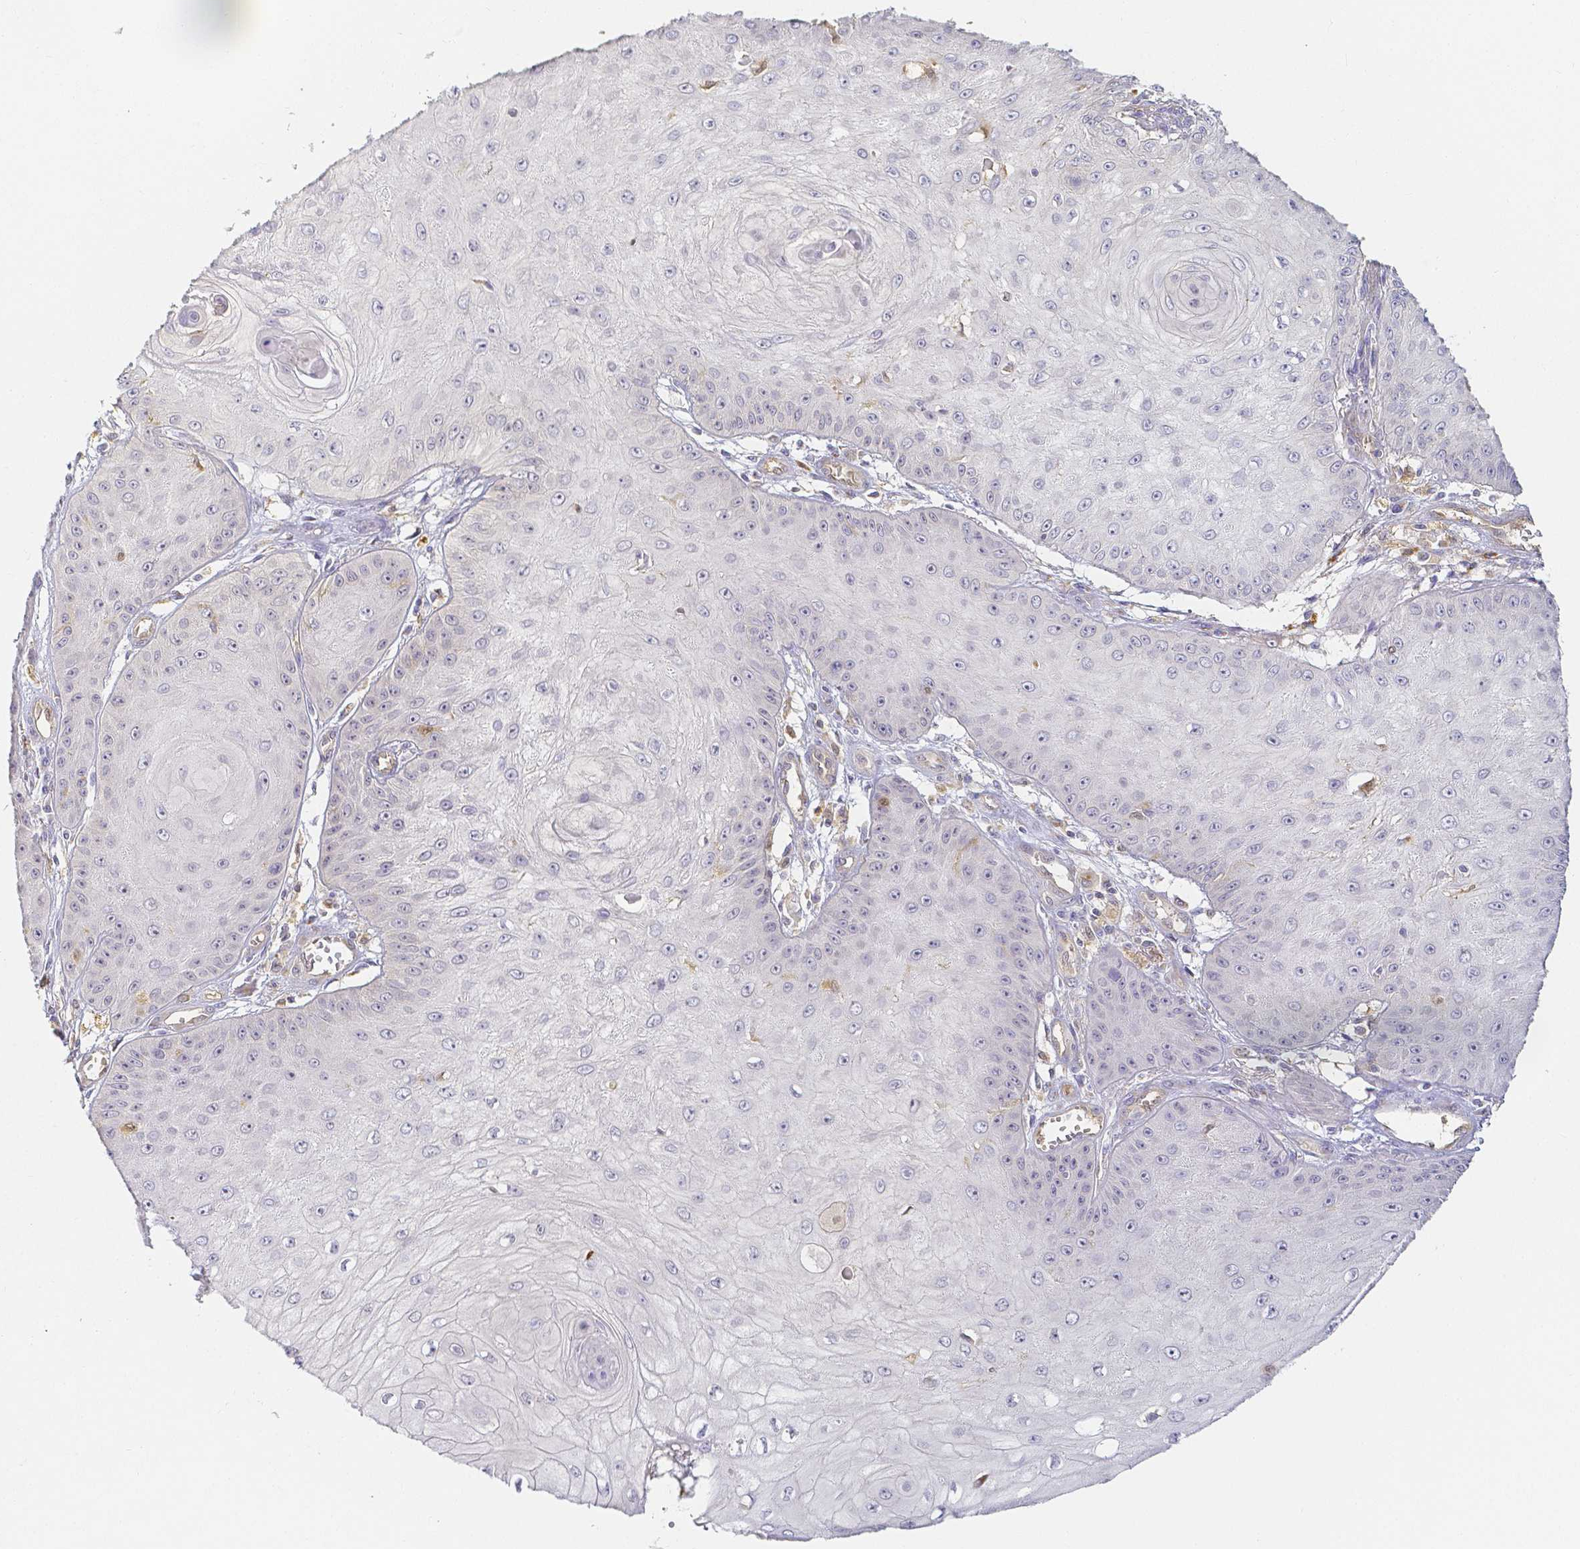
{"staining": {"intensity": "negative", "quantity": "none", "location": "none"}, "tissue": "skin cancer", "cell_type": "Tumor cells", "image_type": "cancer", "snomed": [{"axis": "morphology", "description": "Squamous cell carcinoma, NOS"}, {"axis": "topography", "description": "Skin"}], "caption": "Immunohistochemistry (IHC) image of neoplastic tissue: human squamous cell carcinoma (skin) stained with DAB (3,3'-diaminobenzidine) demonstrates no significant protein positivity in tumor cells.", "gene": "KCNH1", "patient": {"sex": "male", "age": 70}}